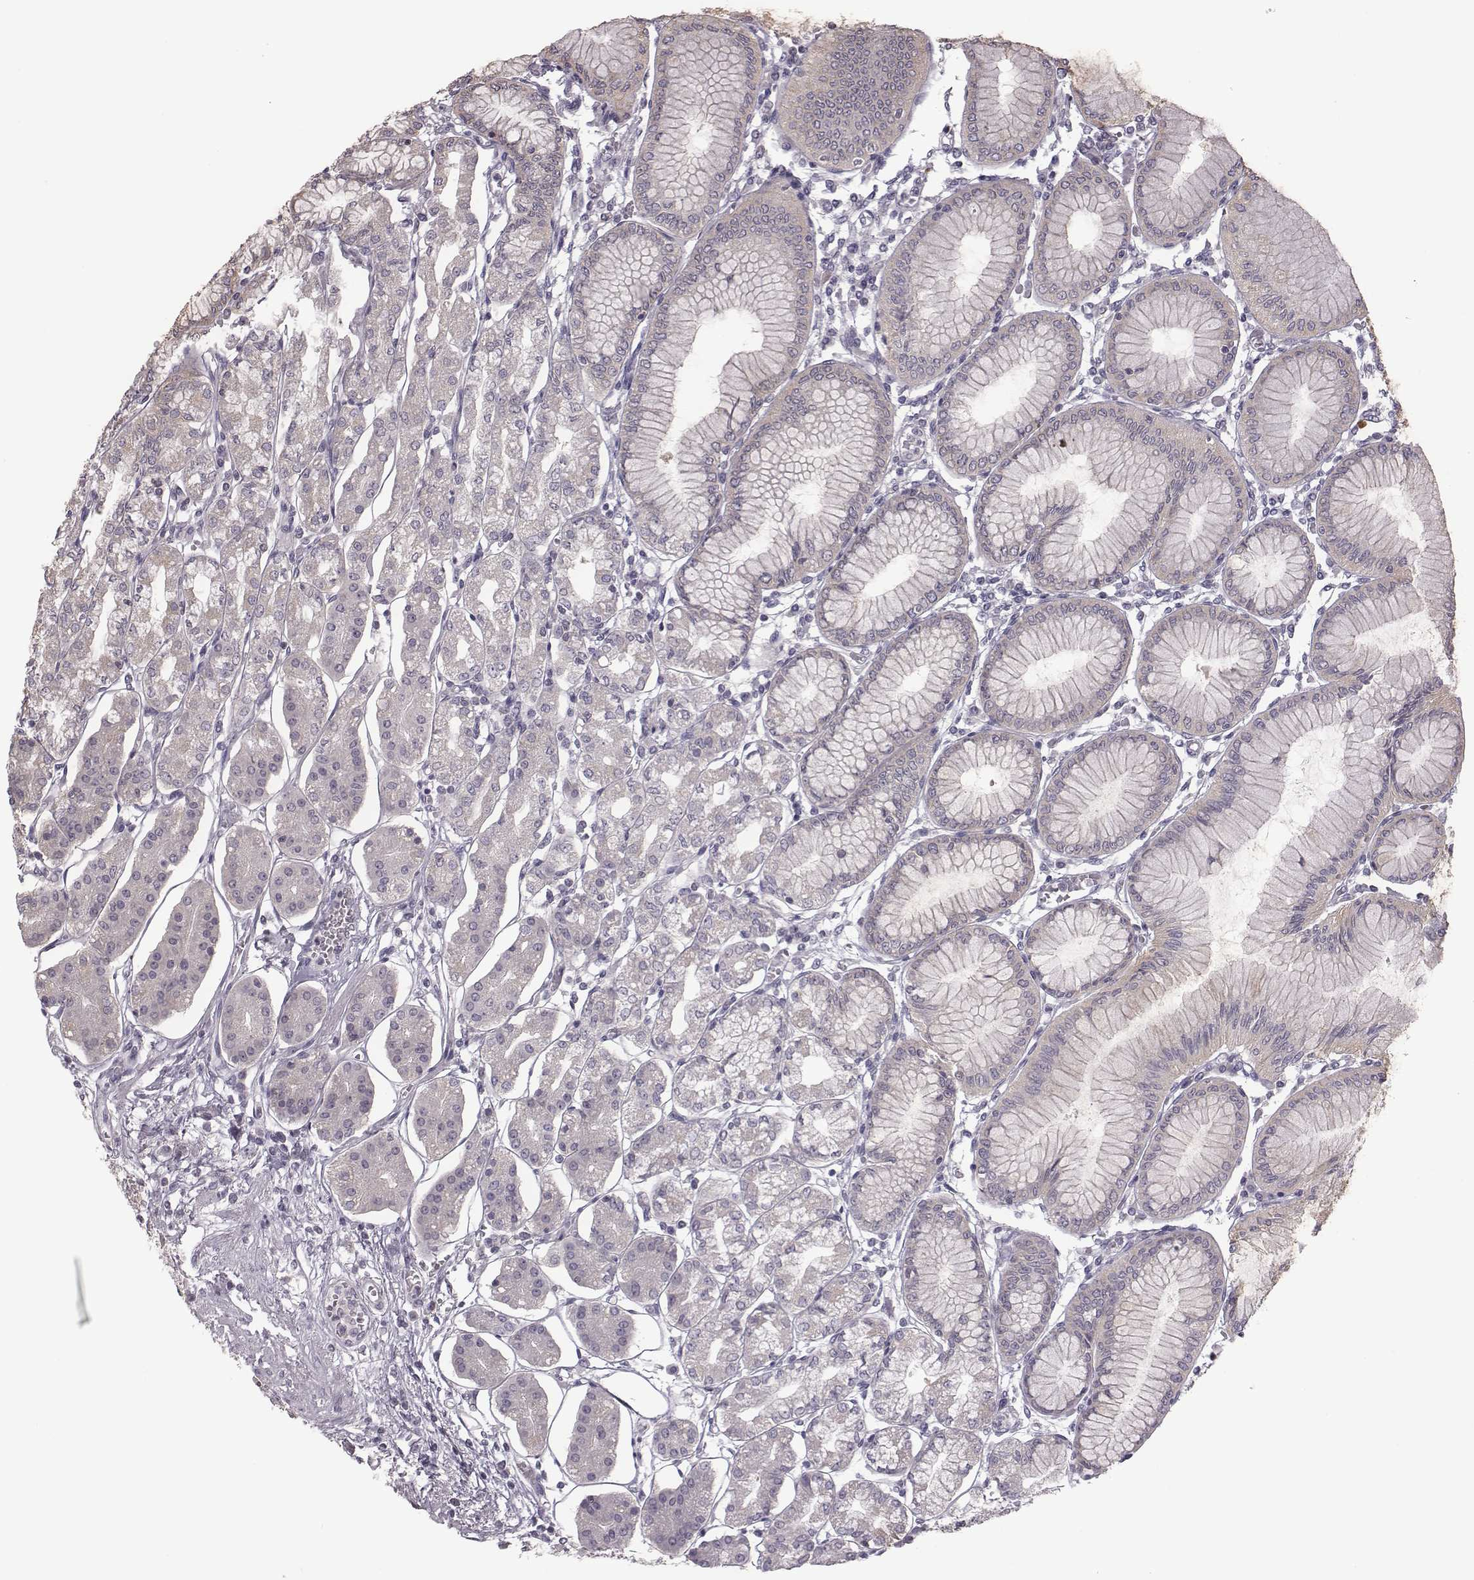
{"staining": {"intensity": "negative", "quantity": "none", "location": "none"}, "tissue": "stomach", "cell_type": "Glandular cells", "image_type": "normal", "snomed": [{"axis": "morphology", "description": "Normal tissue, NOS"}, {"axis": "topography", "description": "Skeletal muscle"}, {"axis": "topography", "description": "Stomach"}], "caption": "An immunohistochemistry micrograph of normal stomach is shown. There is no staining in glandular cells of stomach. (DAB (3,3'-diaminobenzidine) immunohistochemistry (IHC), high magnification).", "gene": "BICDL1", "patient": {"sex": "female", "age": 57}}